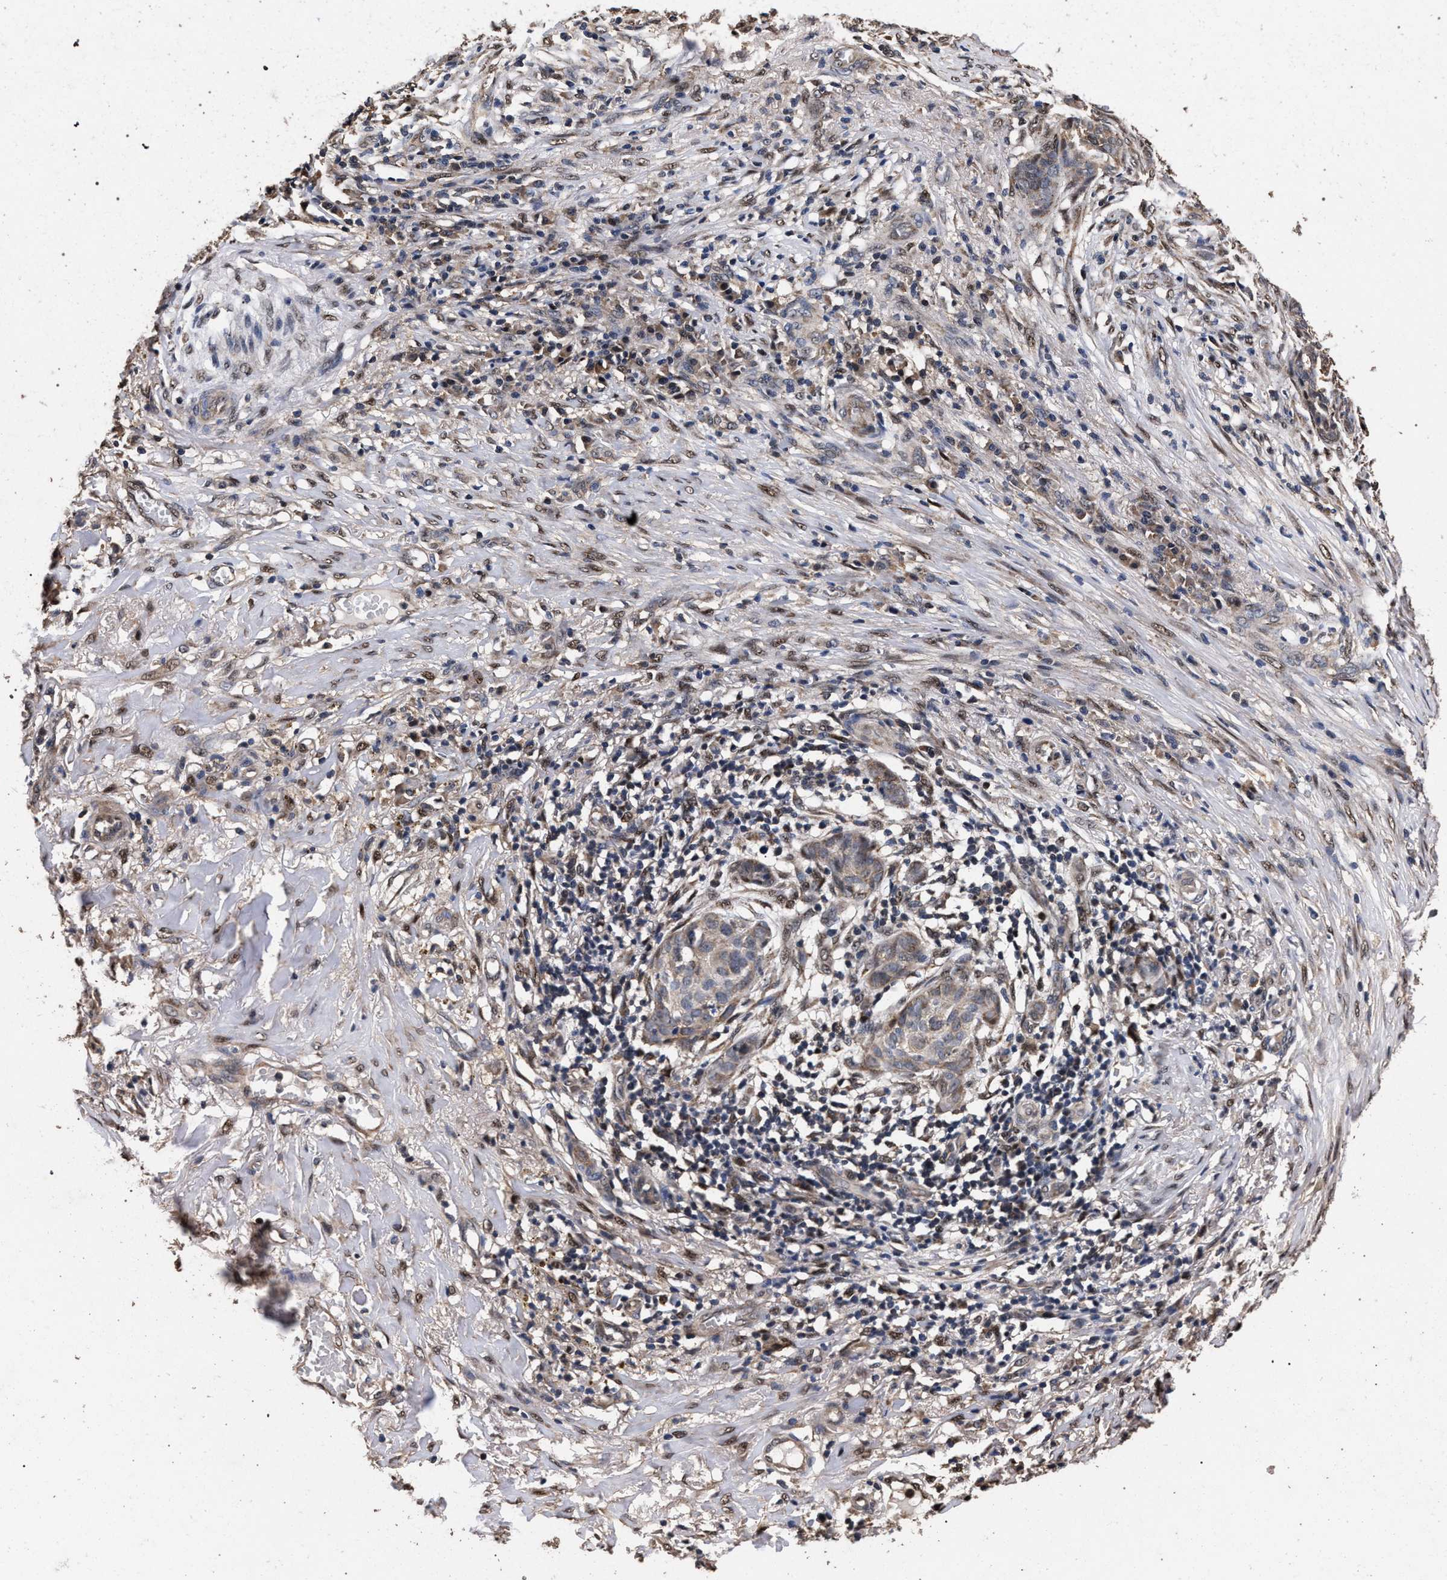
{"staining": {"intensity": "weak", "quantity": "25%-75%", "location": "cytoplasmic/membranous"}, "tissue": "skin cancer", "cell_type": "Tumor cells", "image_type": "cancer", "snomed": [{"axis": "morphology", "description": "Basal cell carcinoma"}, {"axis": "topography", "description": "Skin"}], "caption": "The micrograph shows staining of skin basal cell carcinoma, revealing weak cytoplasmic/membranous protein positivity (brown color) within tumor cells.", "gene": "ACOX1", "patient": {"sex": "male", "age": 85}}